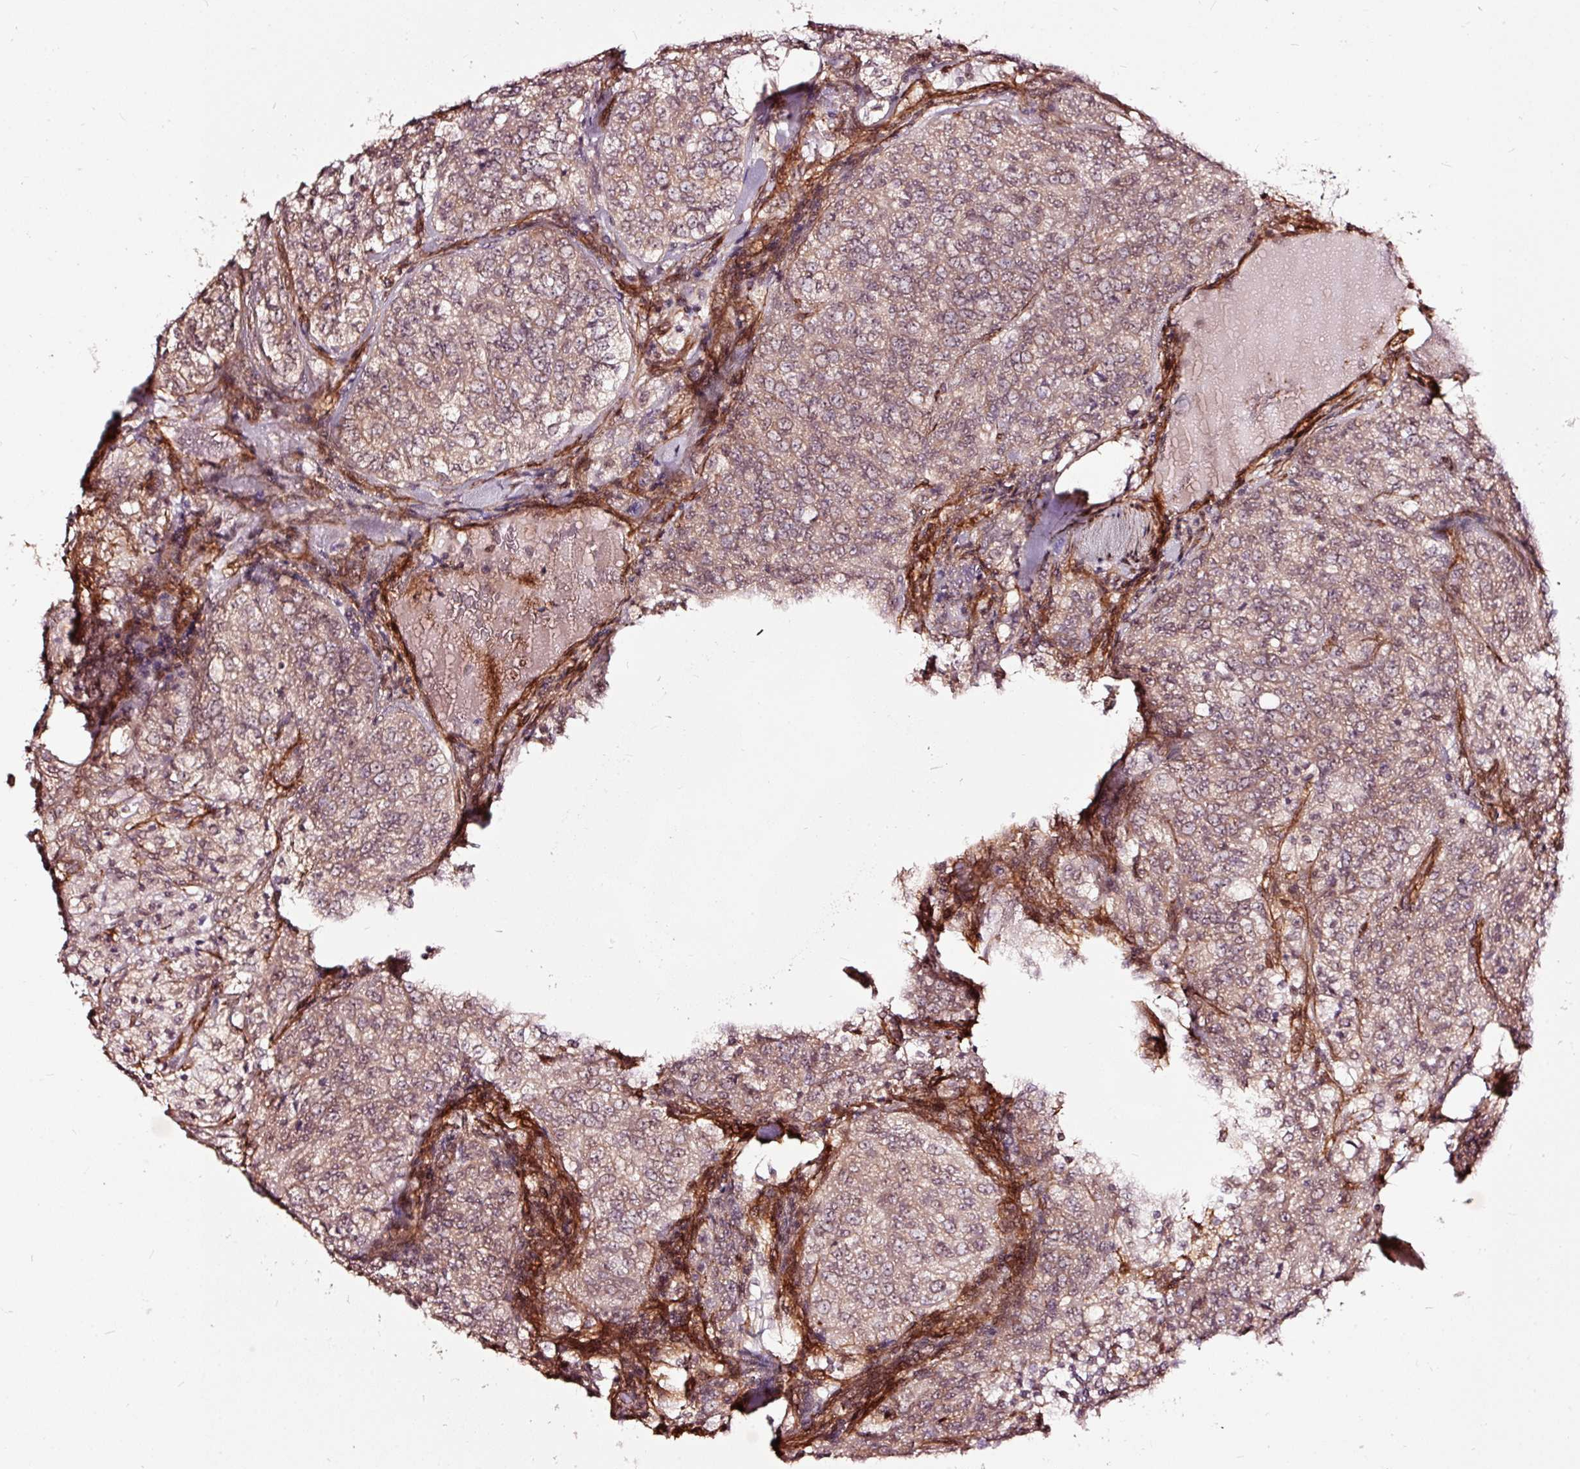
{"staining": {"intensity": "weak", "quantity": "25%-75%", "location": "cytoplasmic/membranous,nuclear"}, "tissue": "renal cancer", "cell_type": "Tumor cells", "image_type": "cancer", "snomed": [{"axis": "morphology", "description": "Adenocarcinoma, NOS"}, {"axis": "topography", "description": "Kidney"}], "caption": "High-magnification brightfield microscopy of adenocarcinoma (renal) stained with DAB (brown) and counterstained with hematoxylin (blue). tumor cells exhibit weak cytoplasmic/membranous and nuclear expression is appreciated in approximately25%-75% of cells.", "gene": "TPM1", "patient": {"sex": "female", "age": 63}}